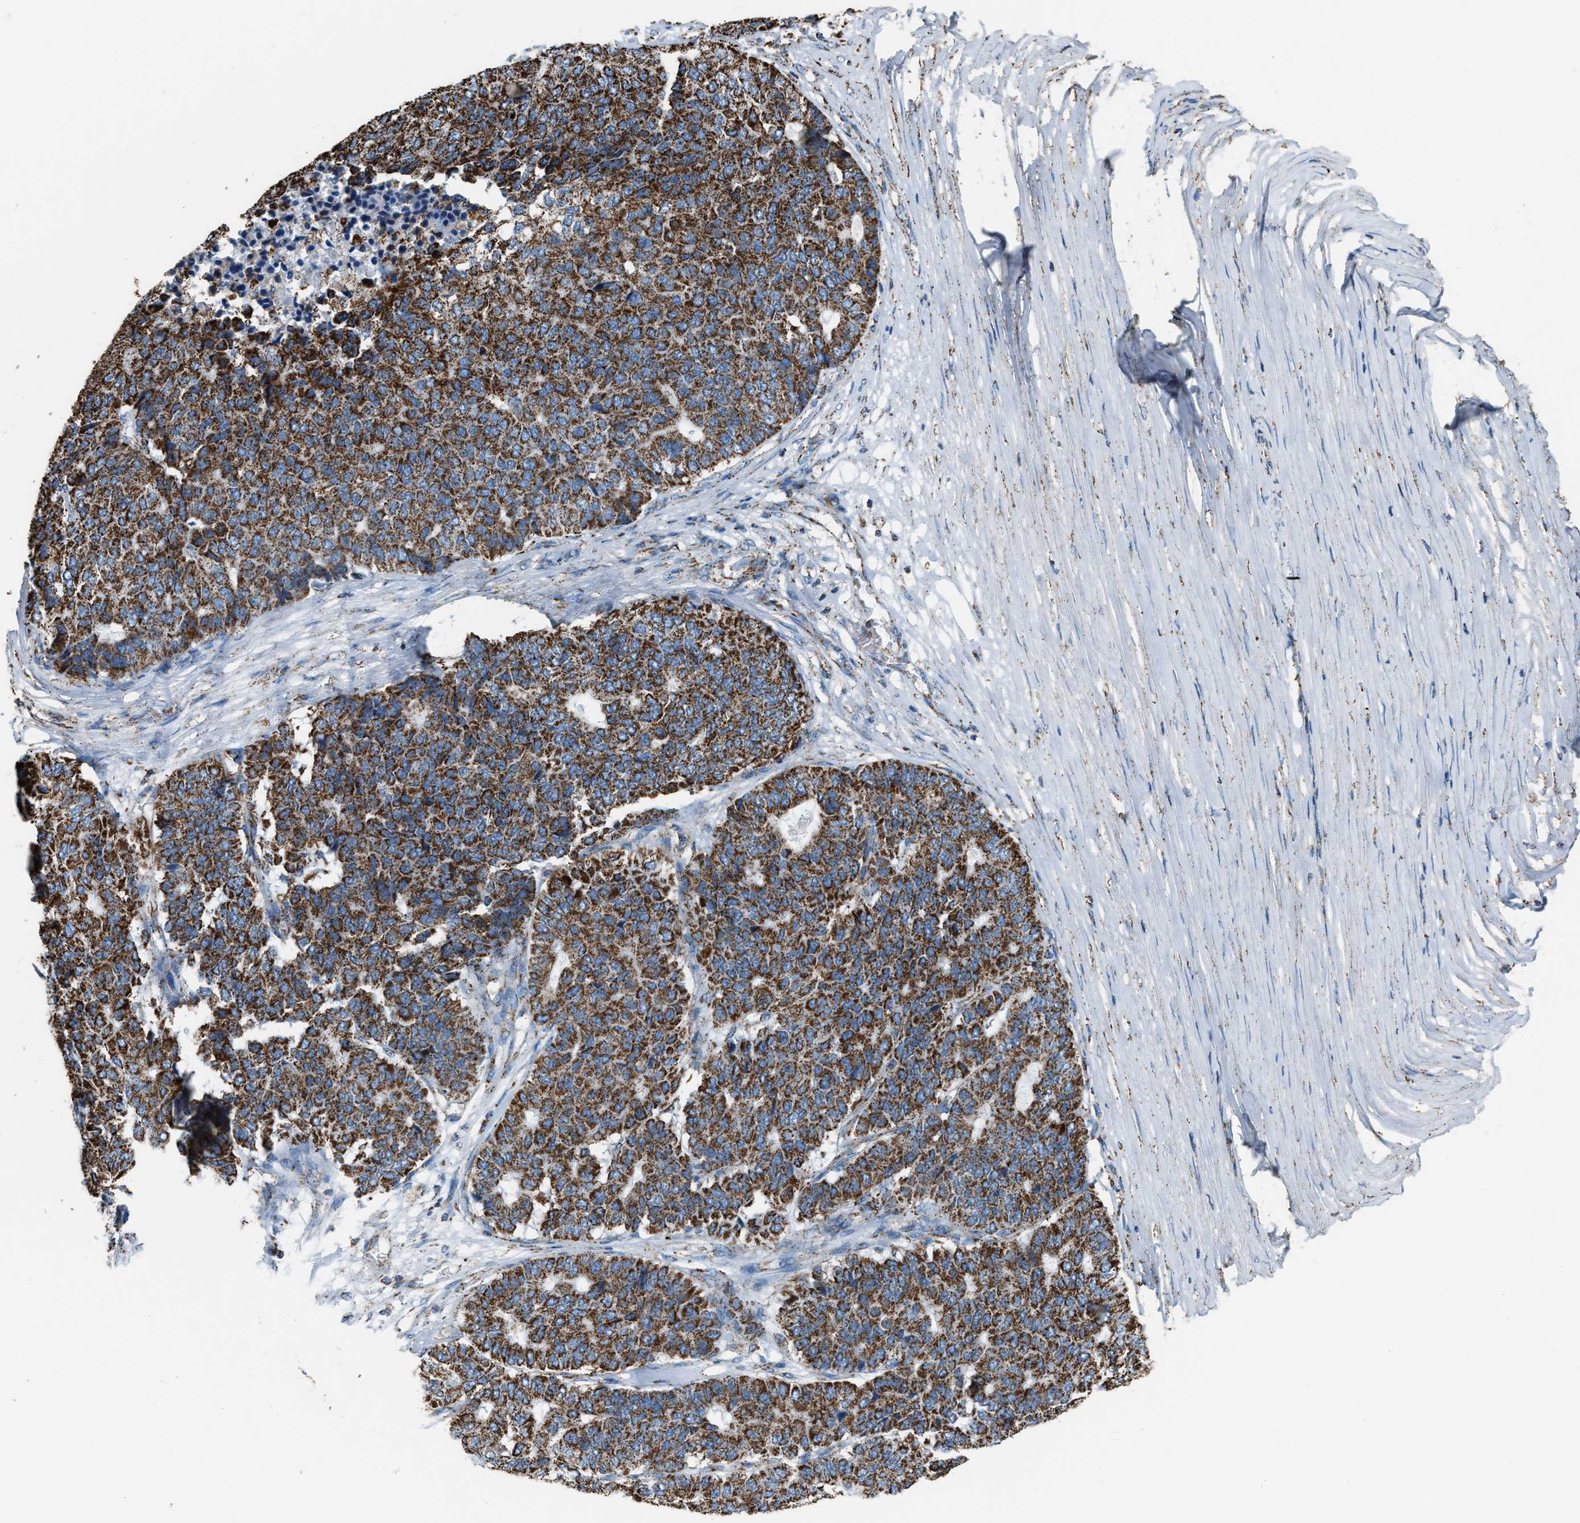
{"staining": {"intensity": "strong", "quantity": ">75%", "location": "cytoplasmic/membranous"}, "tissue": "pancreatic cancer", "cell_type": "Tumor cells", "image_type": "cancer", "snomed": [{"axis": "morphology", "description": "Adenocarcinoma, NOS"}, {"axis": "topography", "description": "Pancreas"}], "caption": "Pancreatic adenocarcinoma stained with a brown dye shows strong cytoplasmic/membranous positive expression in approximately >75% of tumor cells.", "gene": "MDH2", "patient": {"sex": "male", "age": 50}}